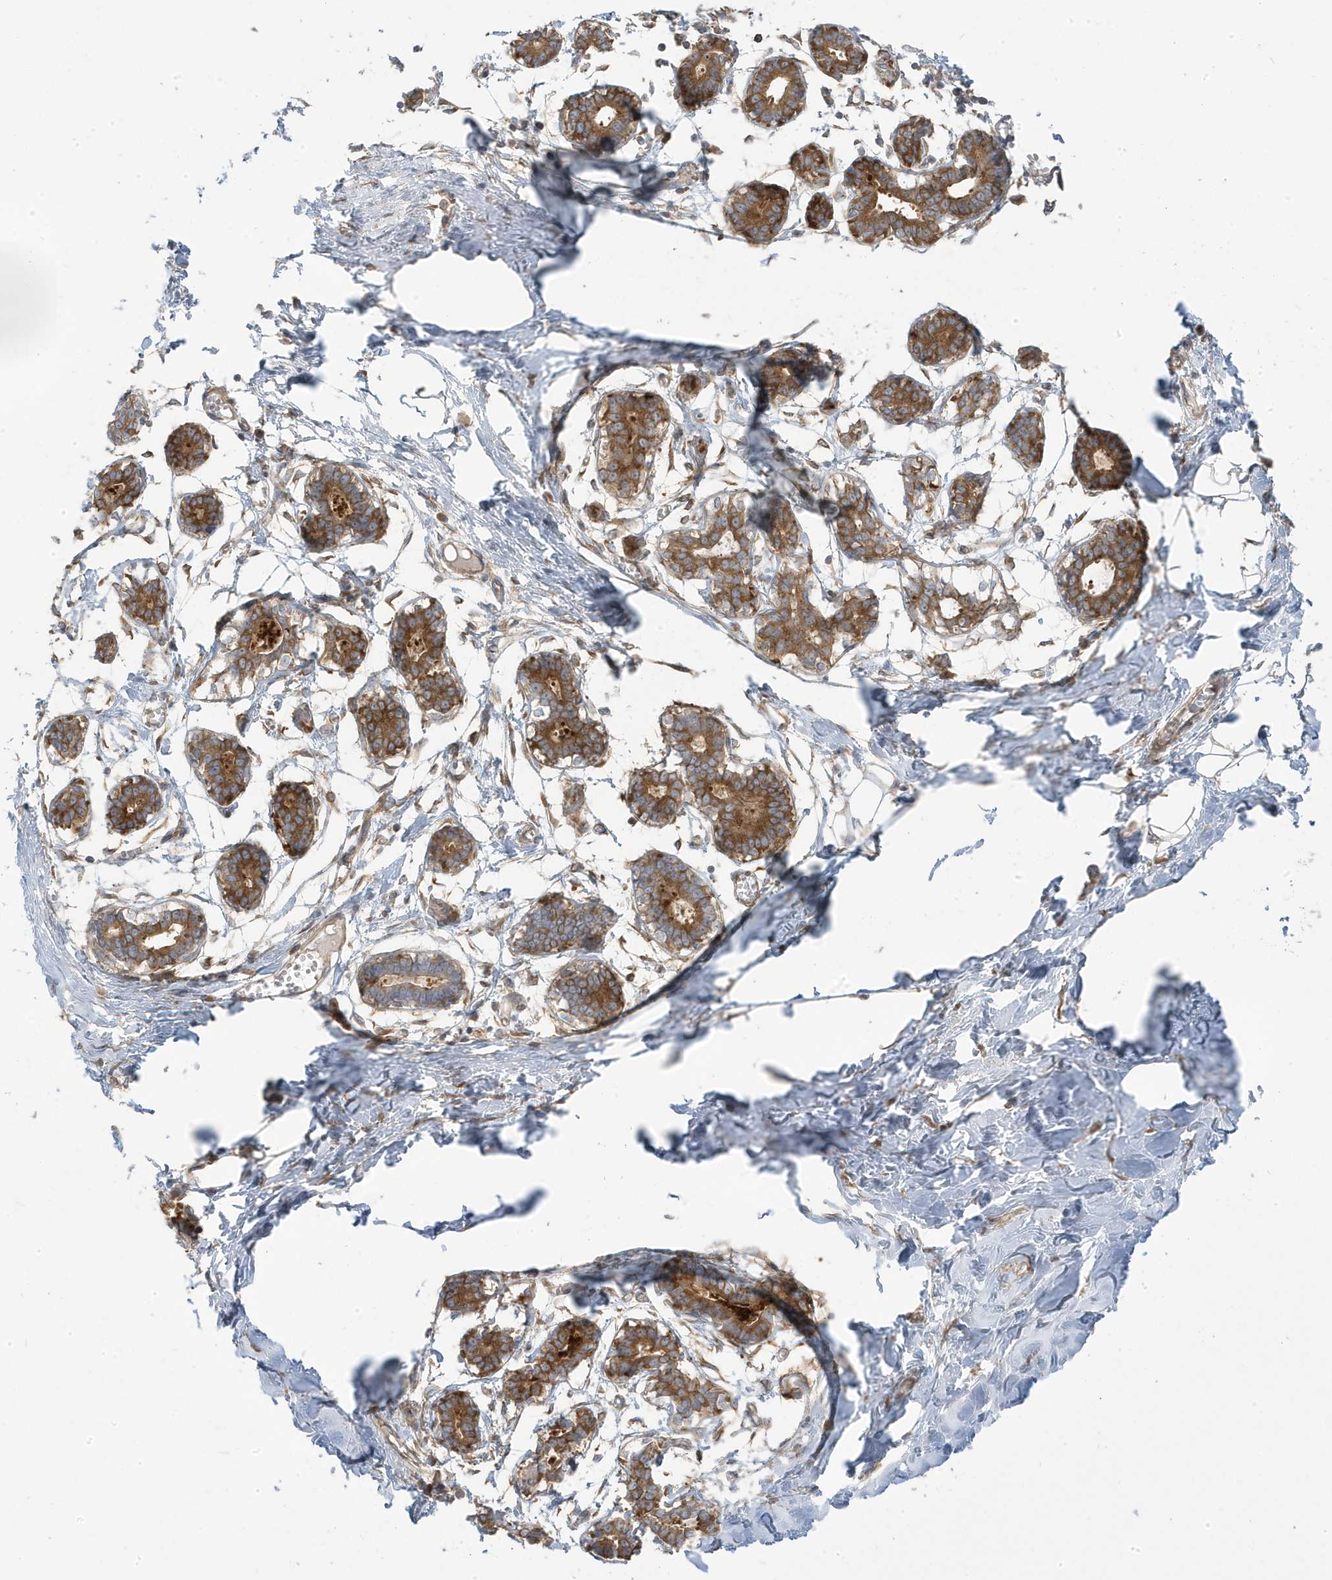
{"staining": {"intensity": "weak", "quantity": ">75%", "location": "cytoplasmic/membranous"}, "tissue": "breast", "cell_type": "Adipocytes", "image_type": "normal", "snomed": [{"axis": "morphology", "description": "Normal tissue, NOS"}, {"axis": "topography", "description": "Breast"}], "caption": "A low amount of weak cytoplasmic/membranous positivity is appreciated in about >75% of adipocytes in normal breast.", "gene": "STAM", "patient": {"sex": "female", "age": 27}}